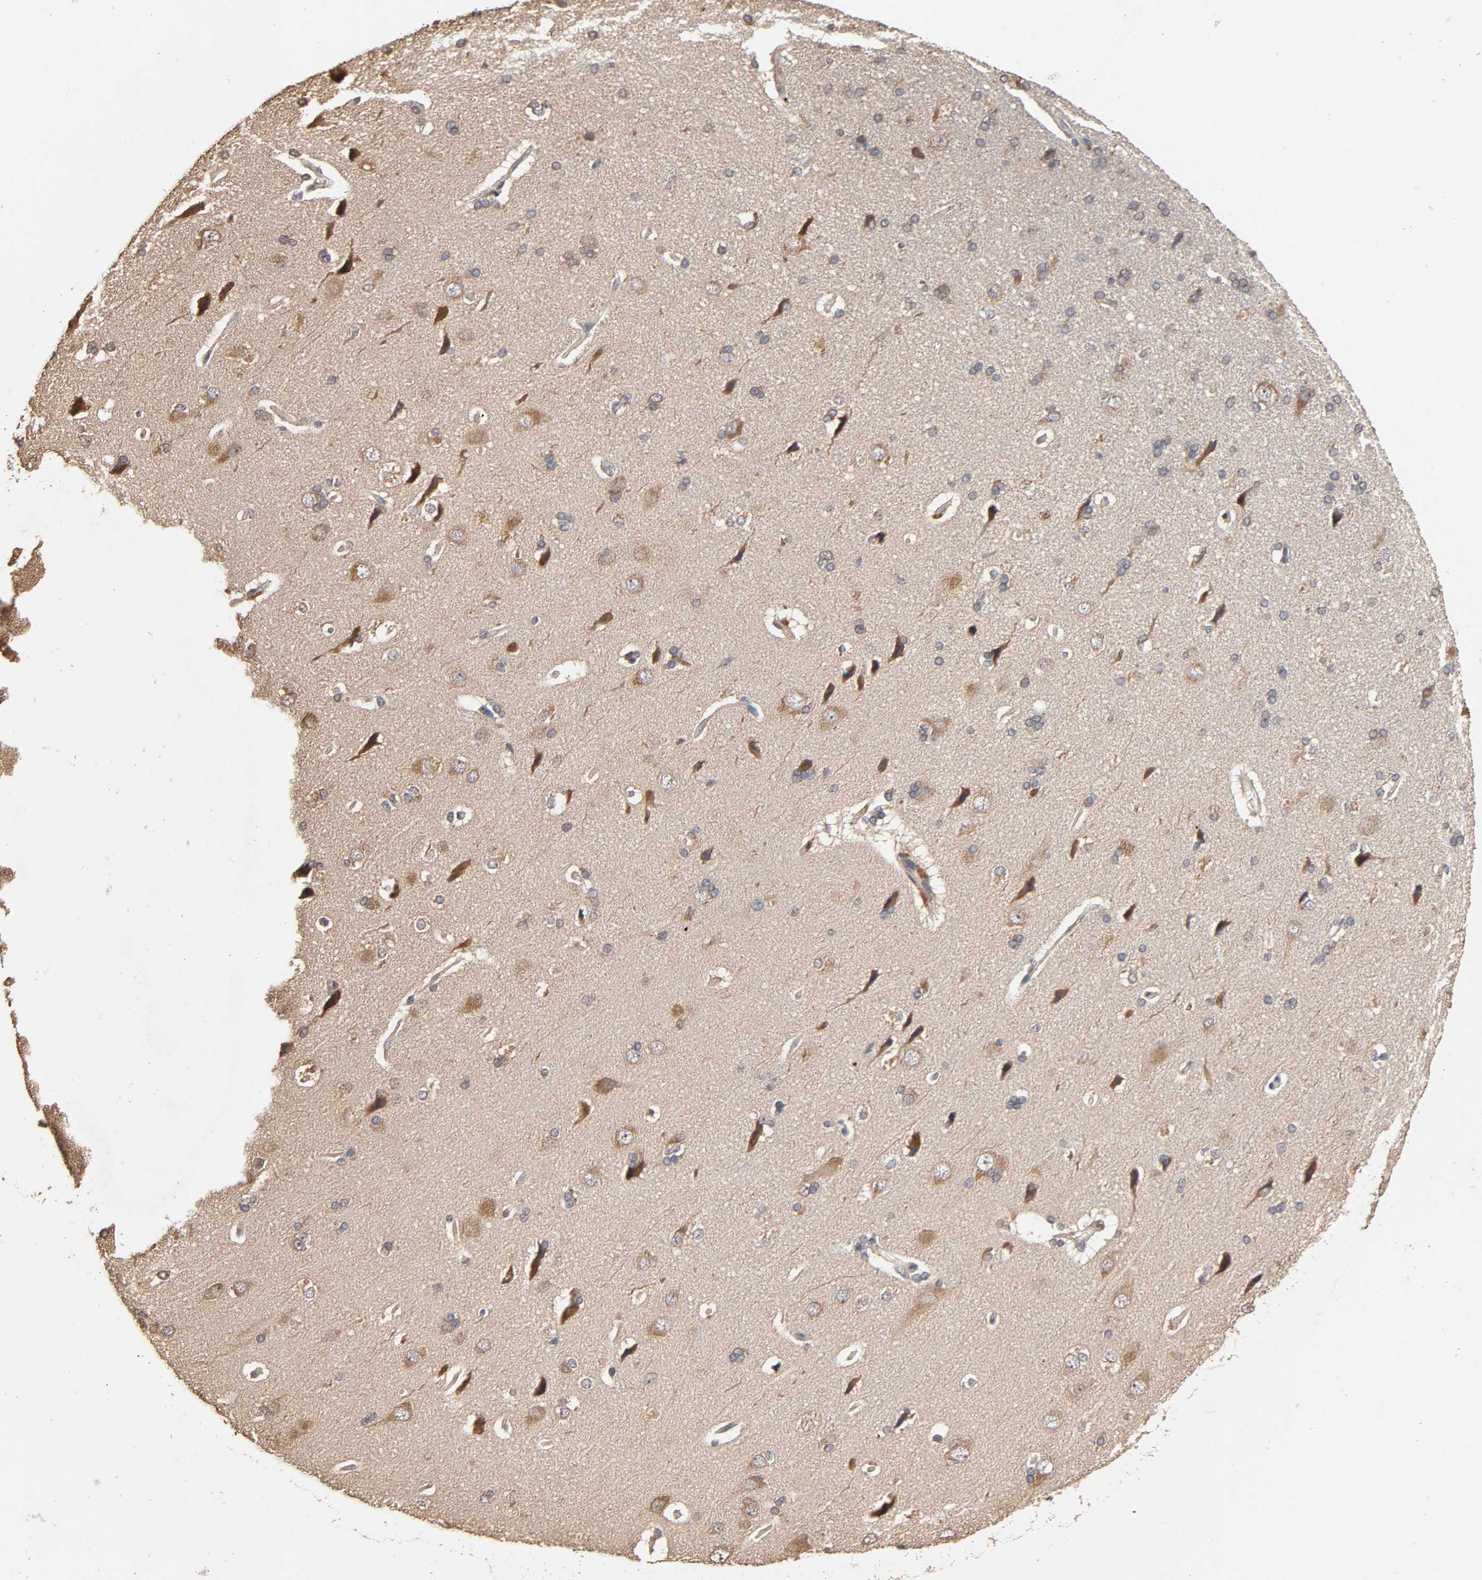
{"staining": {"intensity": "negative", "quantity": "none", "location": "none"}, "tissue": "cerebral cortex", "cell_type": "Endothelial cells", "image_type": "normal", "snomed": [{"axis": "morphology", "description": "Normal tissue, NOS"}, {"axis": "topography", "description": "Cerebral cortex"}], "caption": "Immunohistochemistry image of benign cerebral cortex: human cerebral cortex stained with DAB displays no significant protein positivity in endothelial cells. (DAB (3,3'-diaminobenzidine) immunohistochemistry (IHC), high magnification).", "gene": "ARHGEF7", "patient": {"sex": "male", "age": 62}}